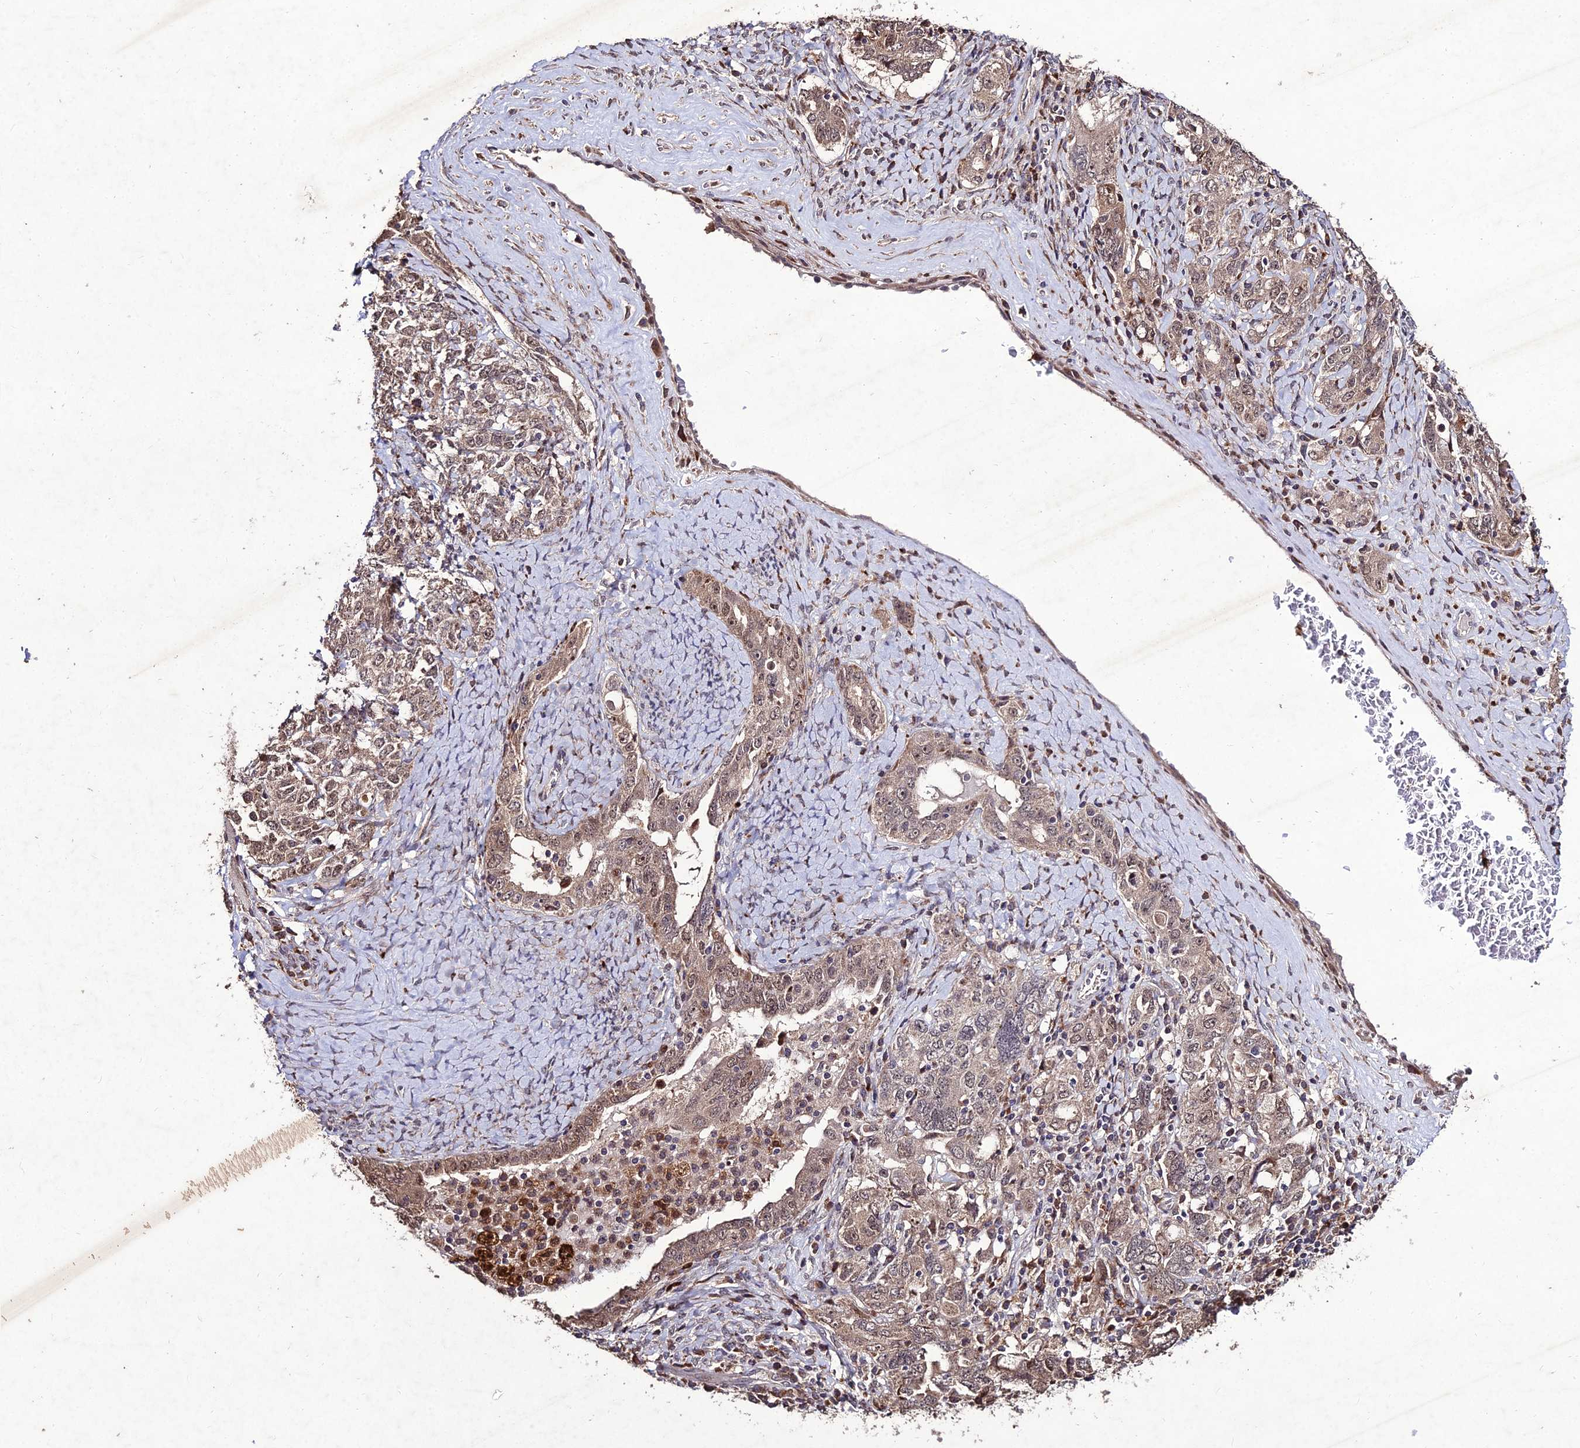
{"staining": {"intensity": "weak", "quantity": ">75%", "location": "cytoplasmic/membranous,nuclear"}, "tissue": "ovarian cancer", "cell_type": "Tumor cells", "image_type": "cancer", "snomed": [{"axis": "morphology", "description": "Carcinoma, endometroid"}, {"axis": "topography", "description": "Ovary"}], "caption": "Immunohistochemistry (IHC) histopathology image of neoplastic tissue: human ovarian endometroid carcinoma stained using IHC exhibits low levels of weak protein expression localized specifically in the cytoplasmic/membranous and nuclear of tumor cells, appearing as a cytoplasmic/membranous and nuclear brown color.", "gene": "ZNF766", "patient": {"sex": "female", "age": 62}}